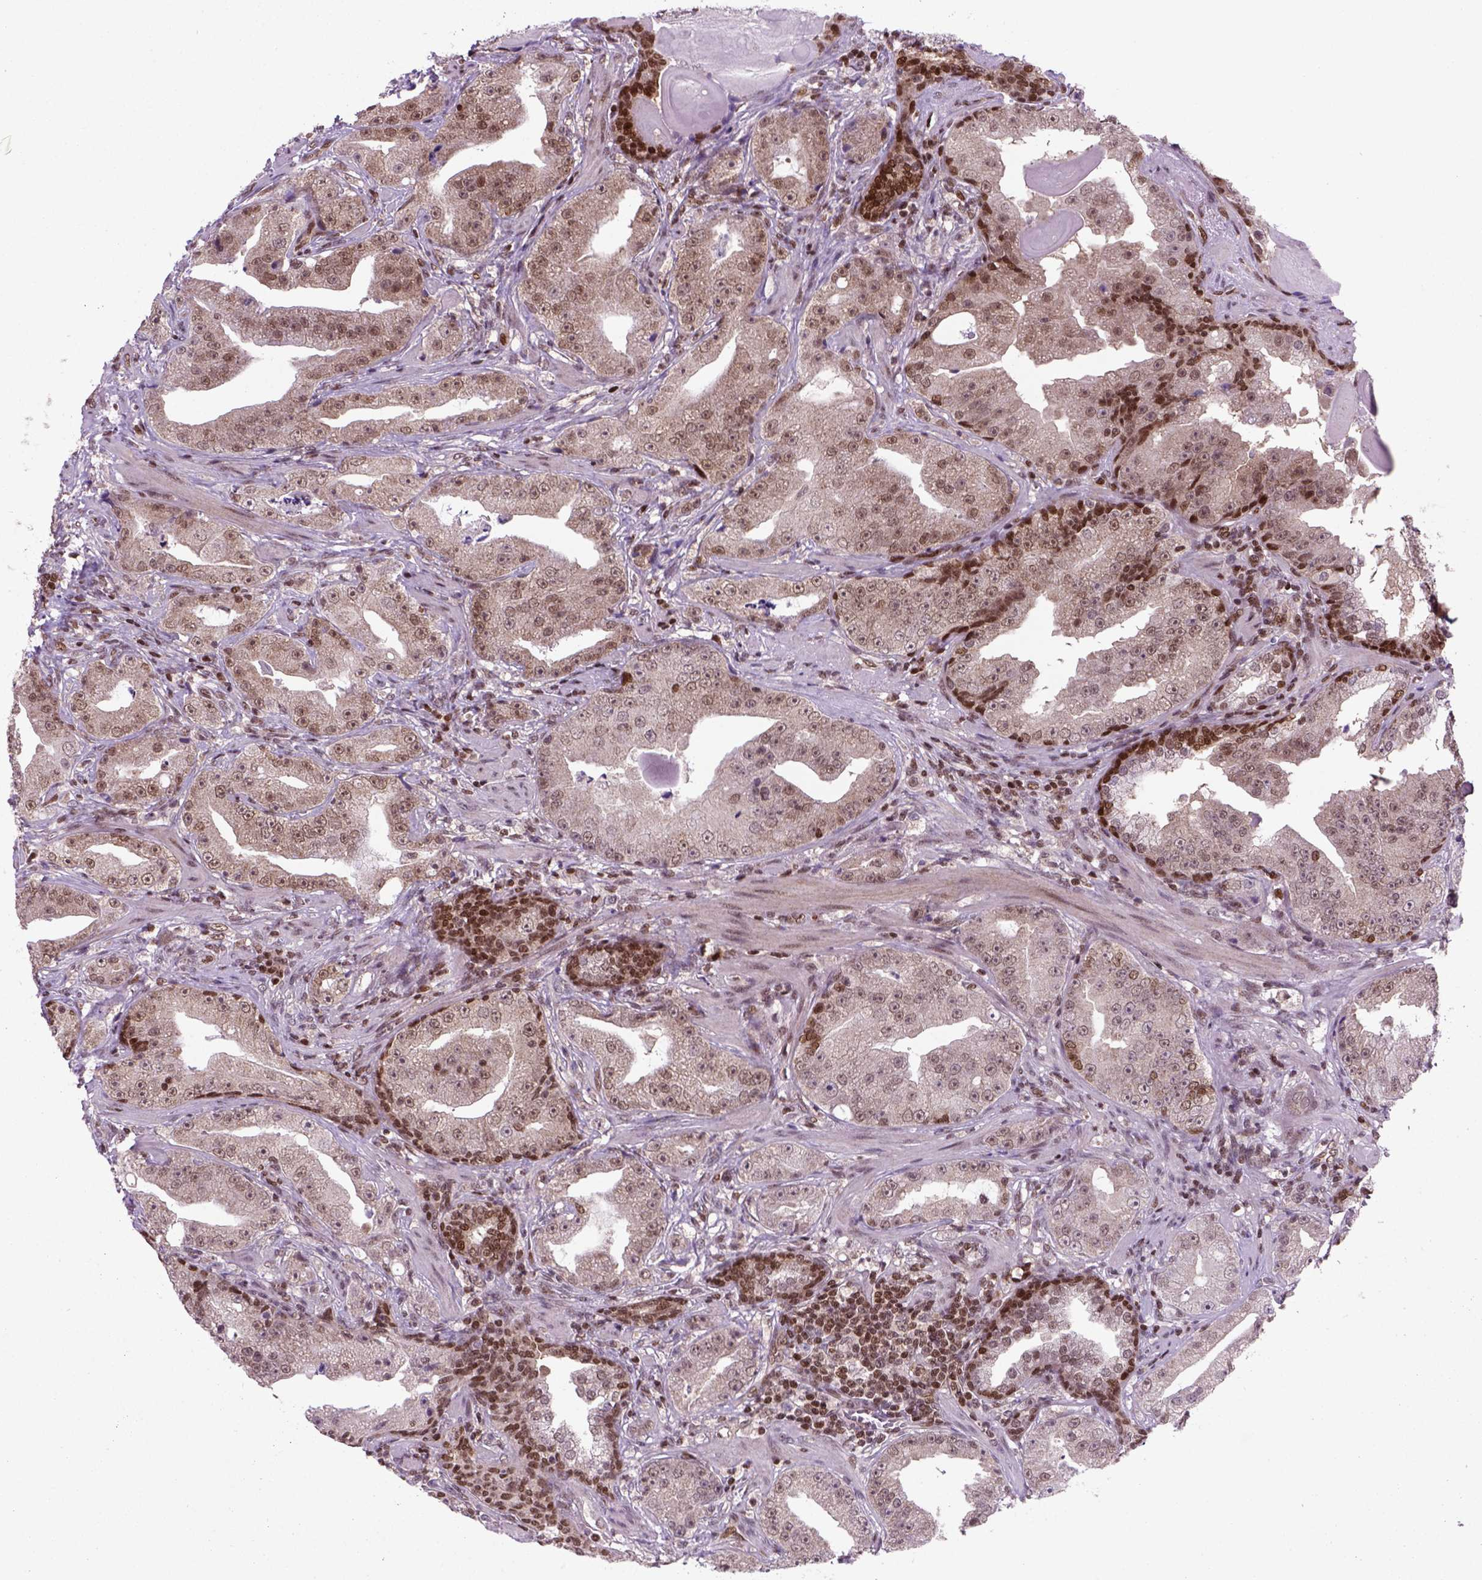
{"staining": {"intensity": "weak", "quantity": ">75%", "location": "nuclear"}, "tissue": "prostate cancer", "cell_type": "Tumor cells", "image_type": "cancer", "snomed": [{"axis": "morphology", "description": "Adenocarcinoma, Low grade"}, {"axis": "topography", "description": "Prostate"}], "caption": "About >75% of tumor cells in prostate cancer (adenocarcinoma (low-grade)) reveal weak nuclear protein staining as visualized by brown immunohistochemical staining.", "gene": "MGMT", "patient": {"sex": "male", "age": 62}}